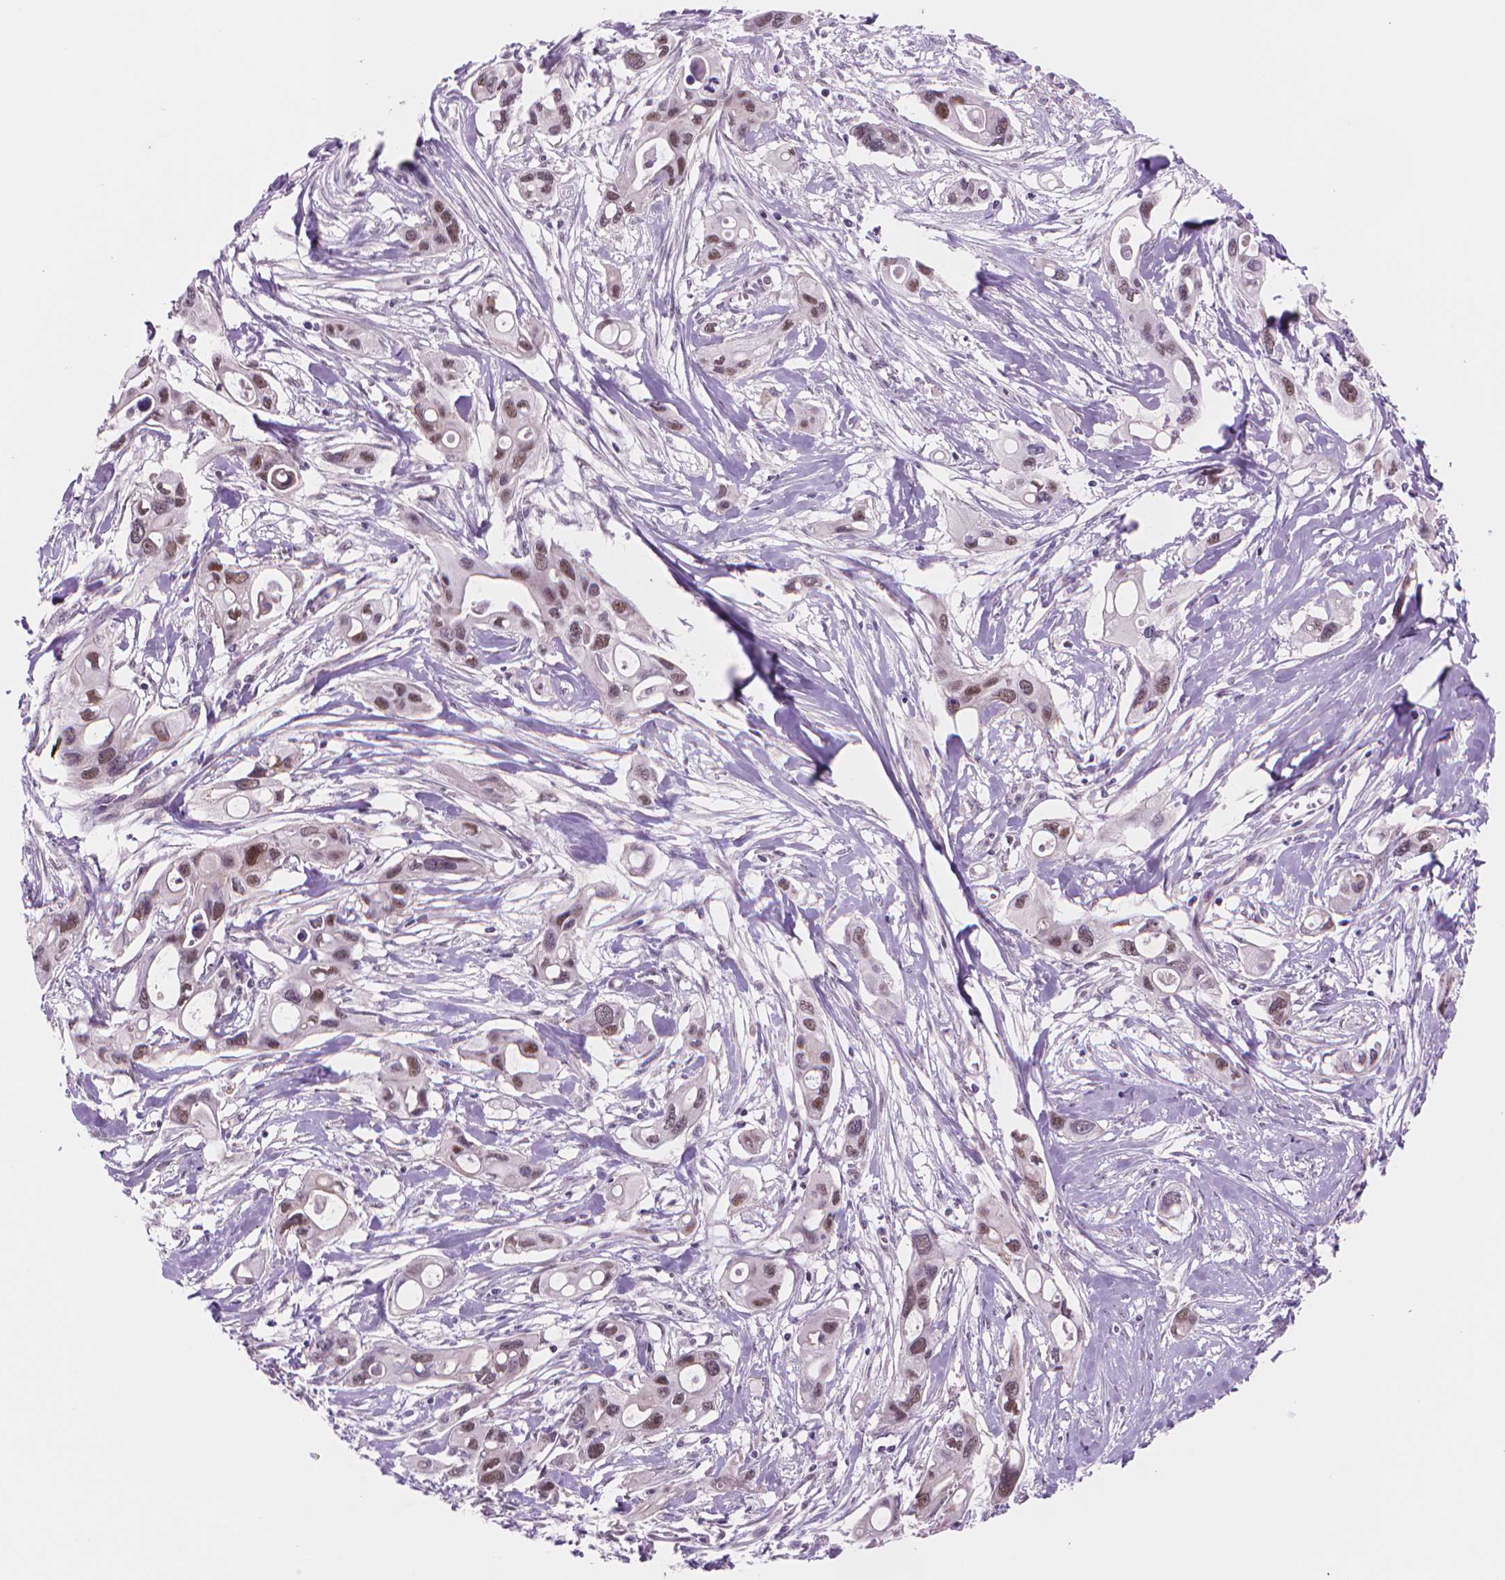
{"staining": {"intensity": "moderate", "quantity": ">75%", "location": "nuclear"}, "tissue": "pancreatic cancer", "cell_type": "Tumor cells", "image_type": "cancer", "snomed": [{"axis": "morphology", "description": "Adenocarcinoma, NOS"}, {"axis": "topography", "description": "Pancreas"}], "caption": "Immunohistochemical staining of human adenocarcinoma (pancreatic) demonstrates medium levels of moderate nuclear protein expression in about >75% of tumor cells.", "gene": "POLR3D", "patient": {"sex": "male", "age": 60}}